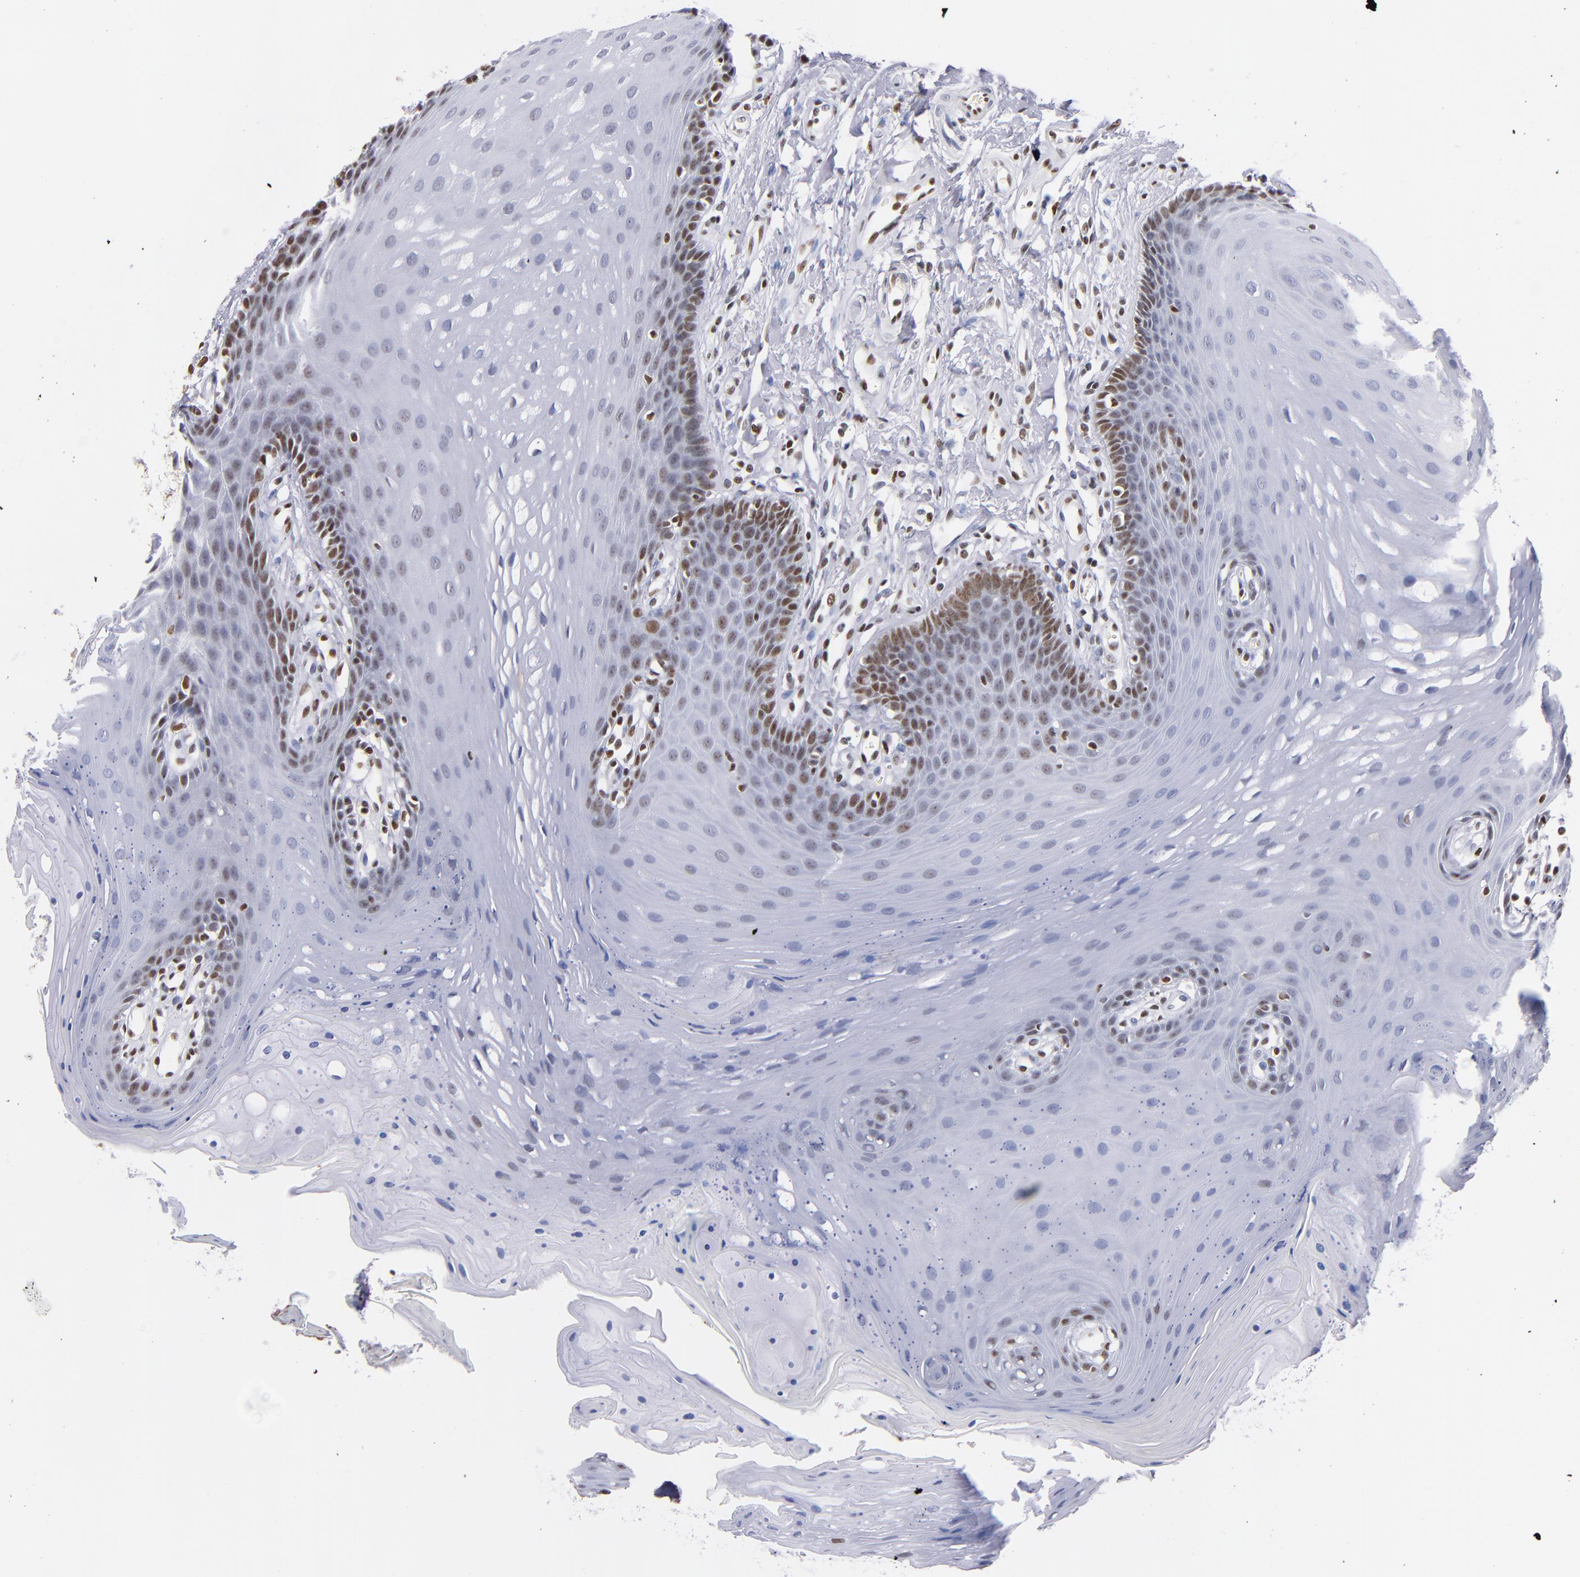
{"staining": {"intensity": "moderate", "quantity": "25%-75%", "location": "nuclear"}, "tissue": "oral mucosa", "cell_type": "Squamous epithelial cells", "image_type": "normal", "snomed": [{"axis": "morphology", "description": "Normal tissue, NOS"}, {"axis": "topography", "description": "Oral tissue"}], "caption": "The histopathology image reveals a brown stain indicating the presence of a protein in the nuclear of squamous epithelial cells in oral mucosa.", "gene": "IFI16", "patient": {"sex": "male", "age": 62}}